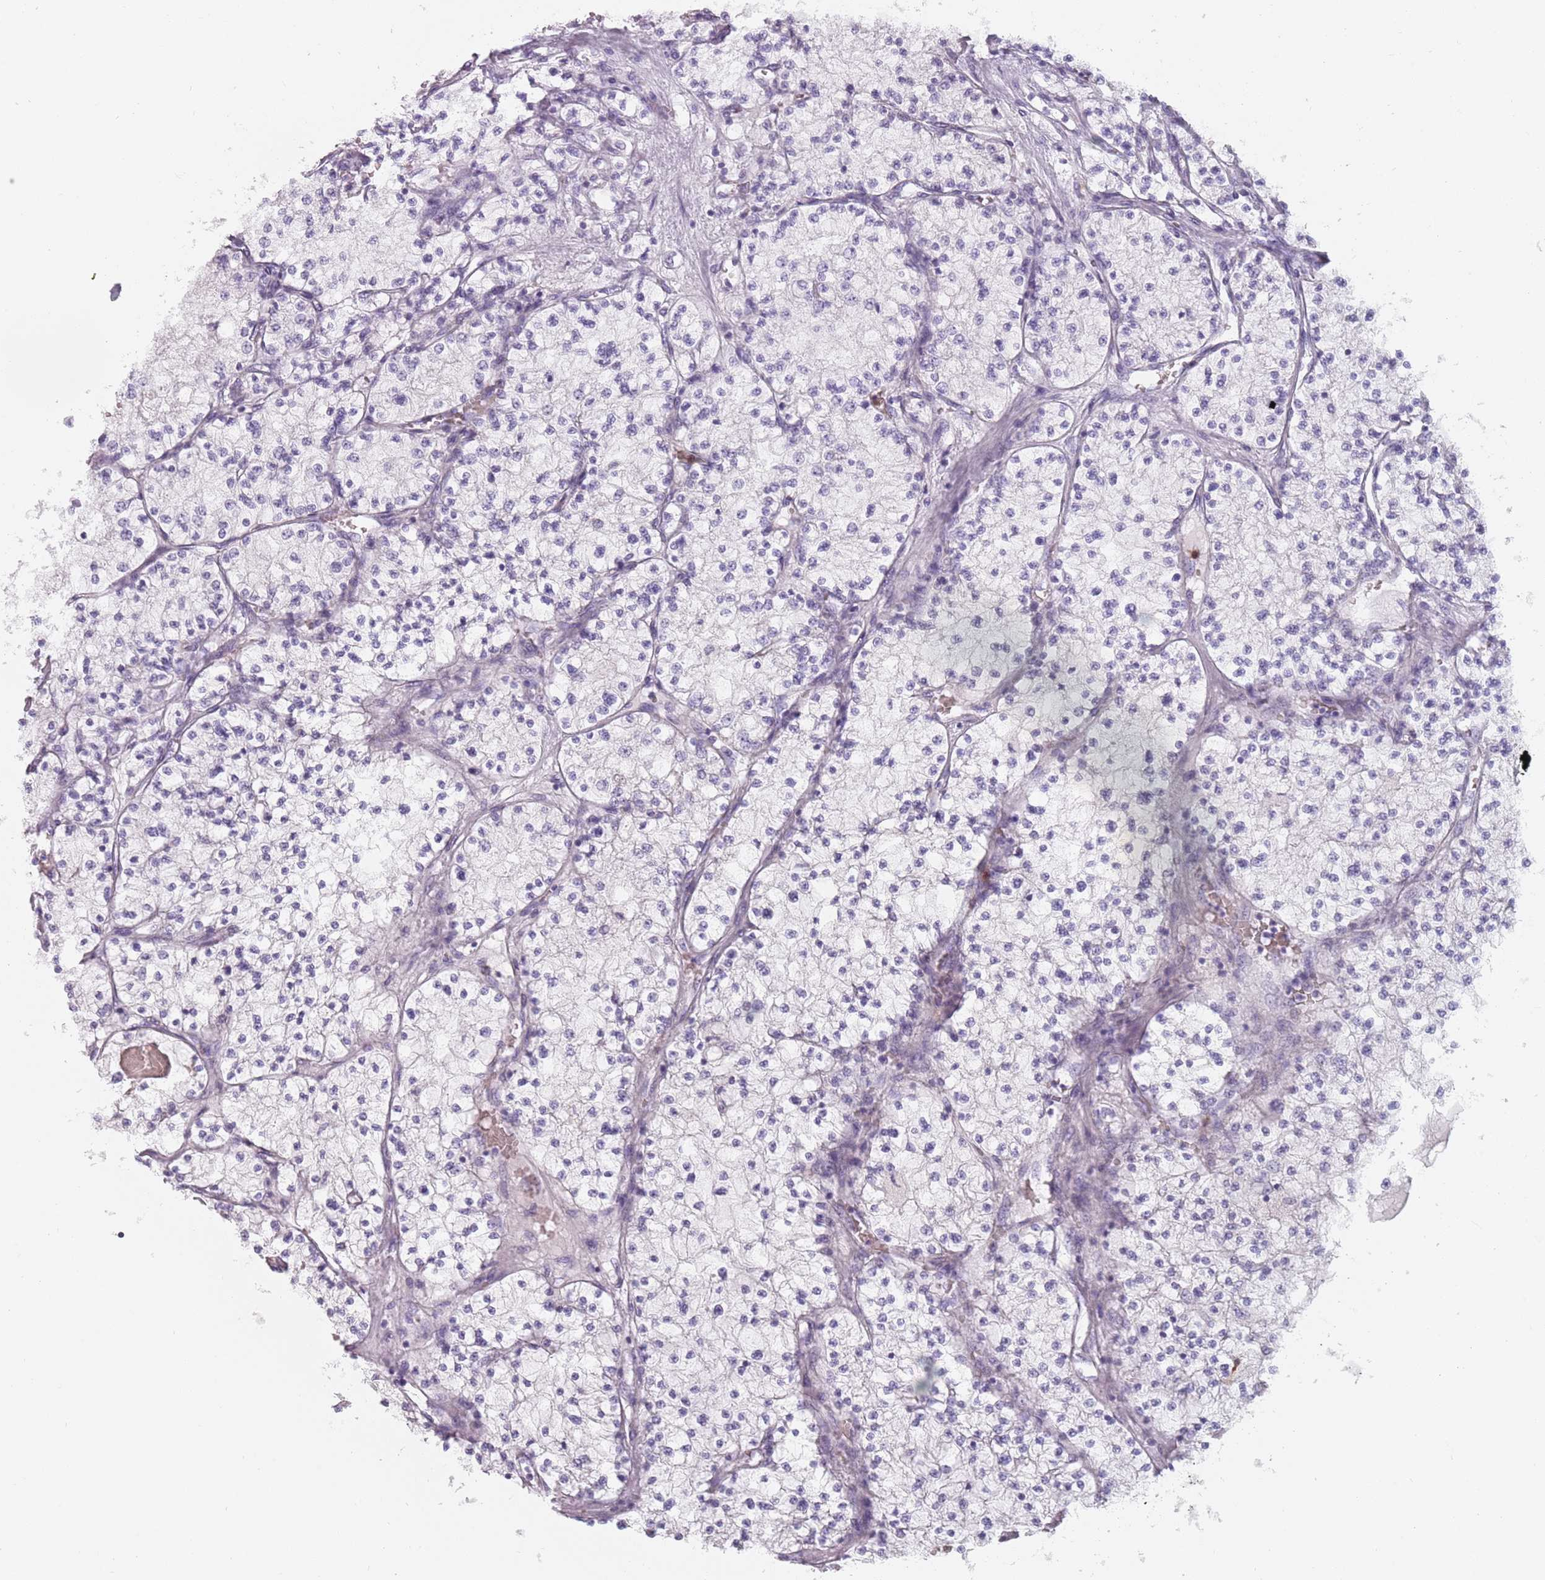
{"staining": {"intensity": "negative", "quantity": "none", "location": "none"}, "tissue": "renal cancer", "cell_type": "Tumor cells", "image_type": "cancer", "snomed": [{"axis": "morphology", "description": "Normal tissue, NOS"}, {"axis": "morphology", "description": "Adenocarcinoma, NOS"}, {"axis": "topography", "description": "Kidney"}], "caption": "Immunohistochemistry (IHC) photomicrograph of human renal cancer stained for a protein (brown), which shows no expression in tumor cells.", "gene": "ZNF584", "patient": {"sex": "male", "age": 68}}